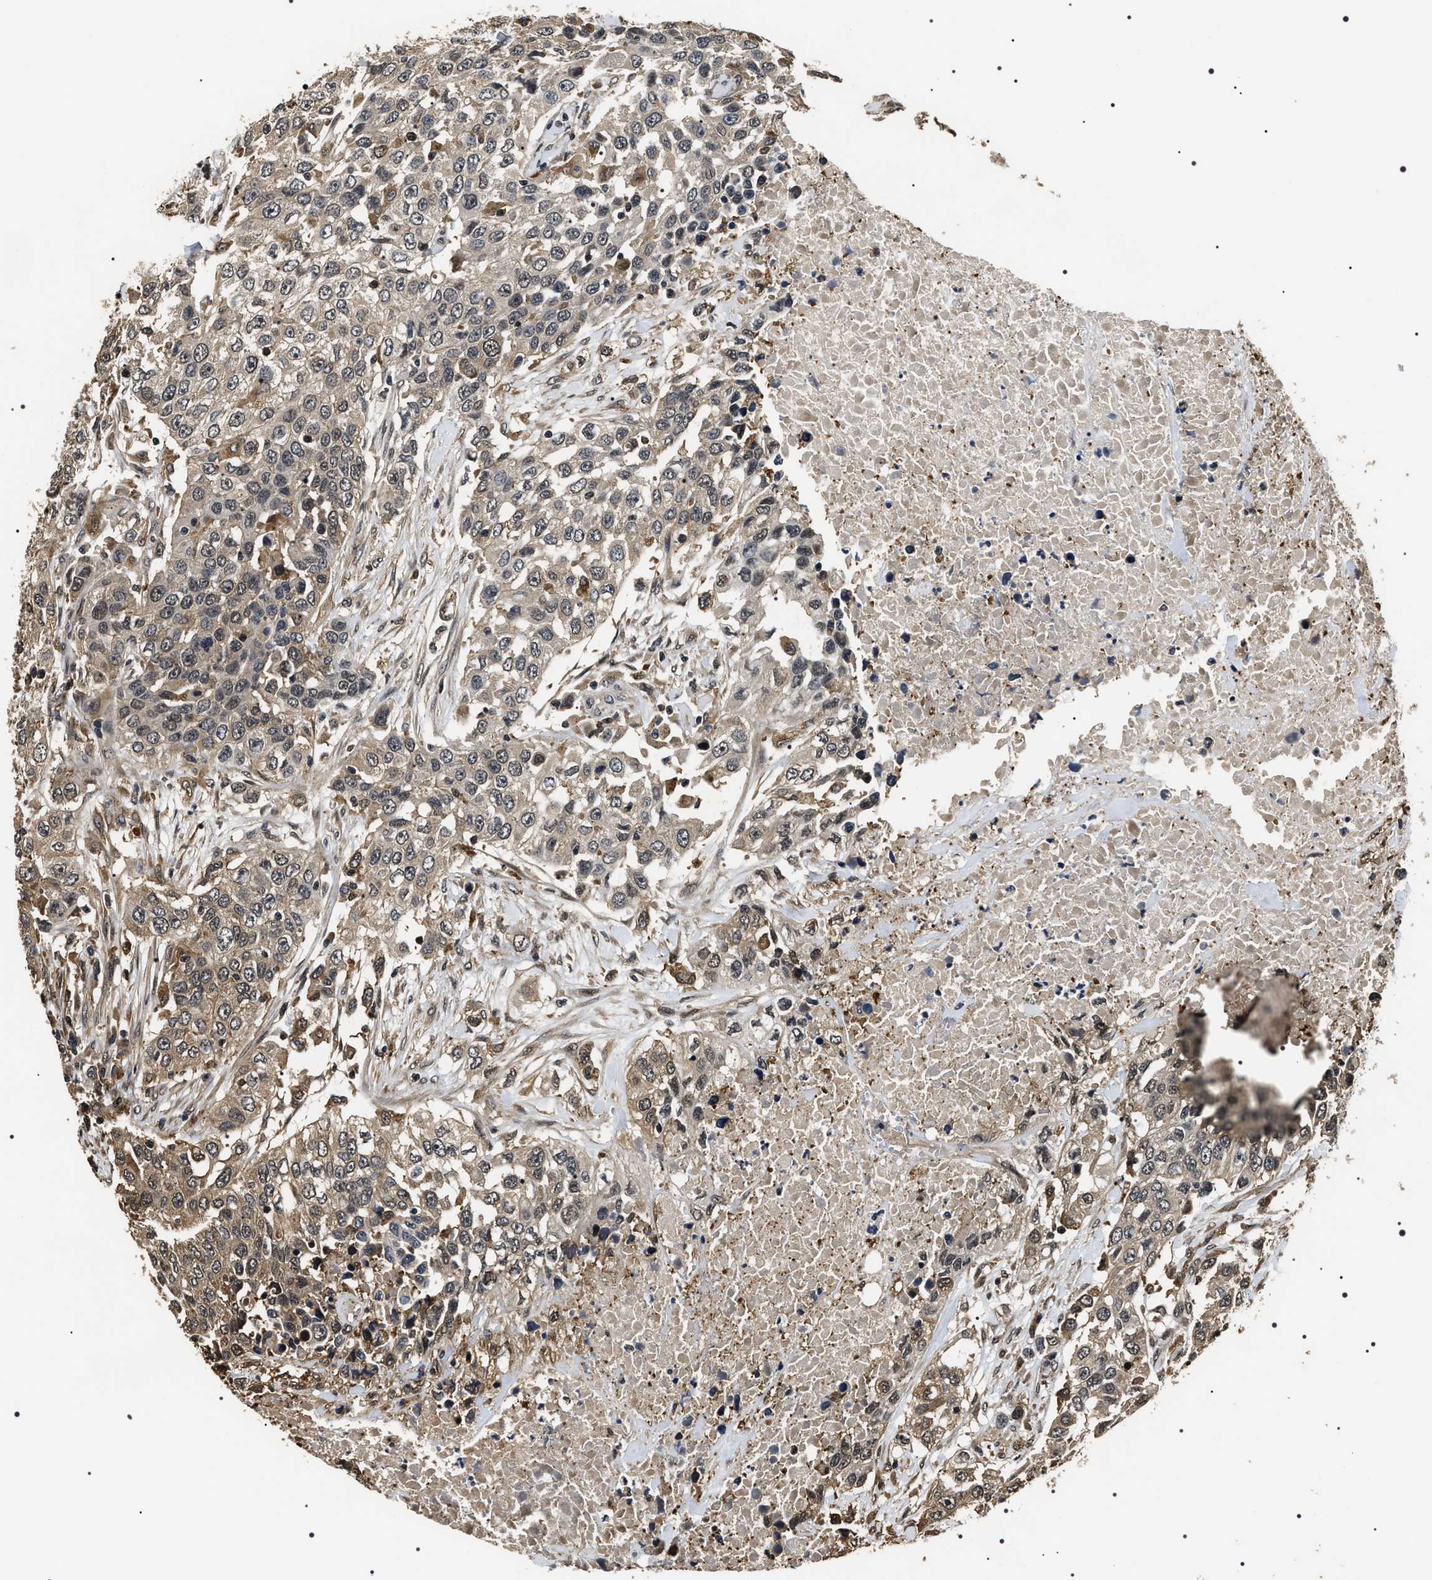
{"staining": {"intensity": "weak", "quantity": ">75%", "location": "cytoplasmic/membranous"}, "tissue": "urothelial cancer", "cell_type": "Tumor cells", "image_type": "cancer", "snomed": [{"axis": "morphology", "description": "Urothelial carcinoma, High grade"}, {"axis": "topography", "description": "Urinary bladder"}], "caption": "Approximately >75% of tumor cells in human high-grade urothelial carcinoma reveal weak cytoplasmic/membranous protein staining as visualized by brown immunohistochemical staining.", "gene": "ARHGAP22", "patient": {"sex": "female", "age": 80}}